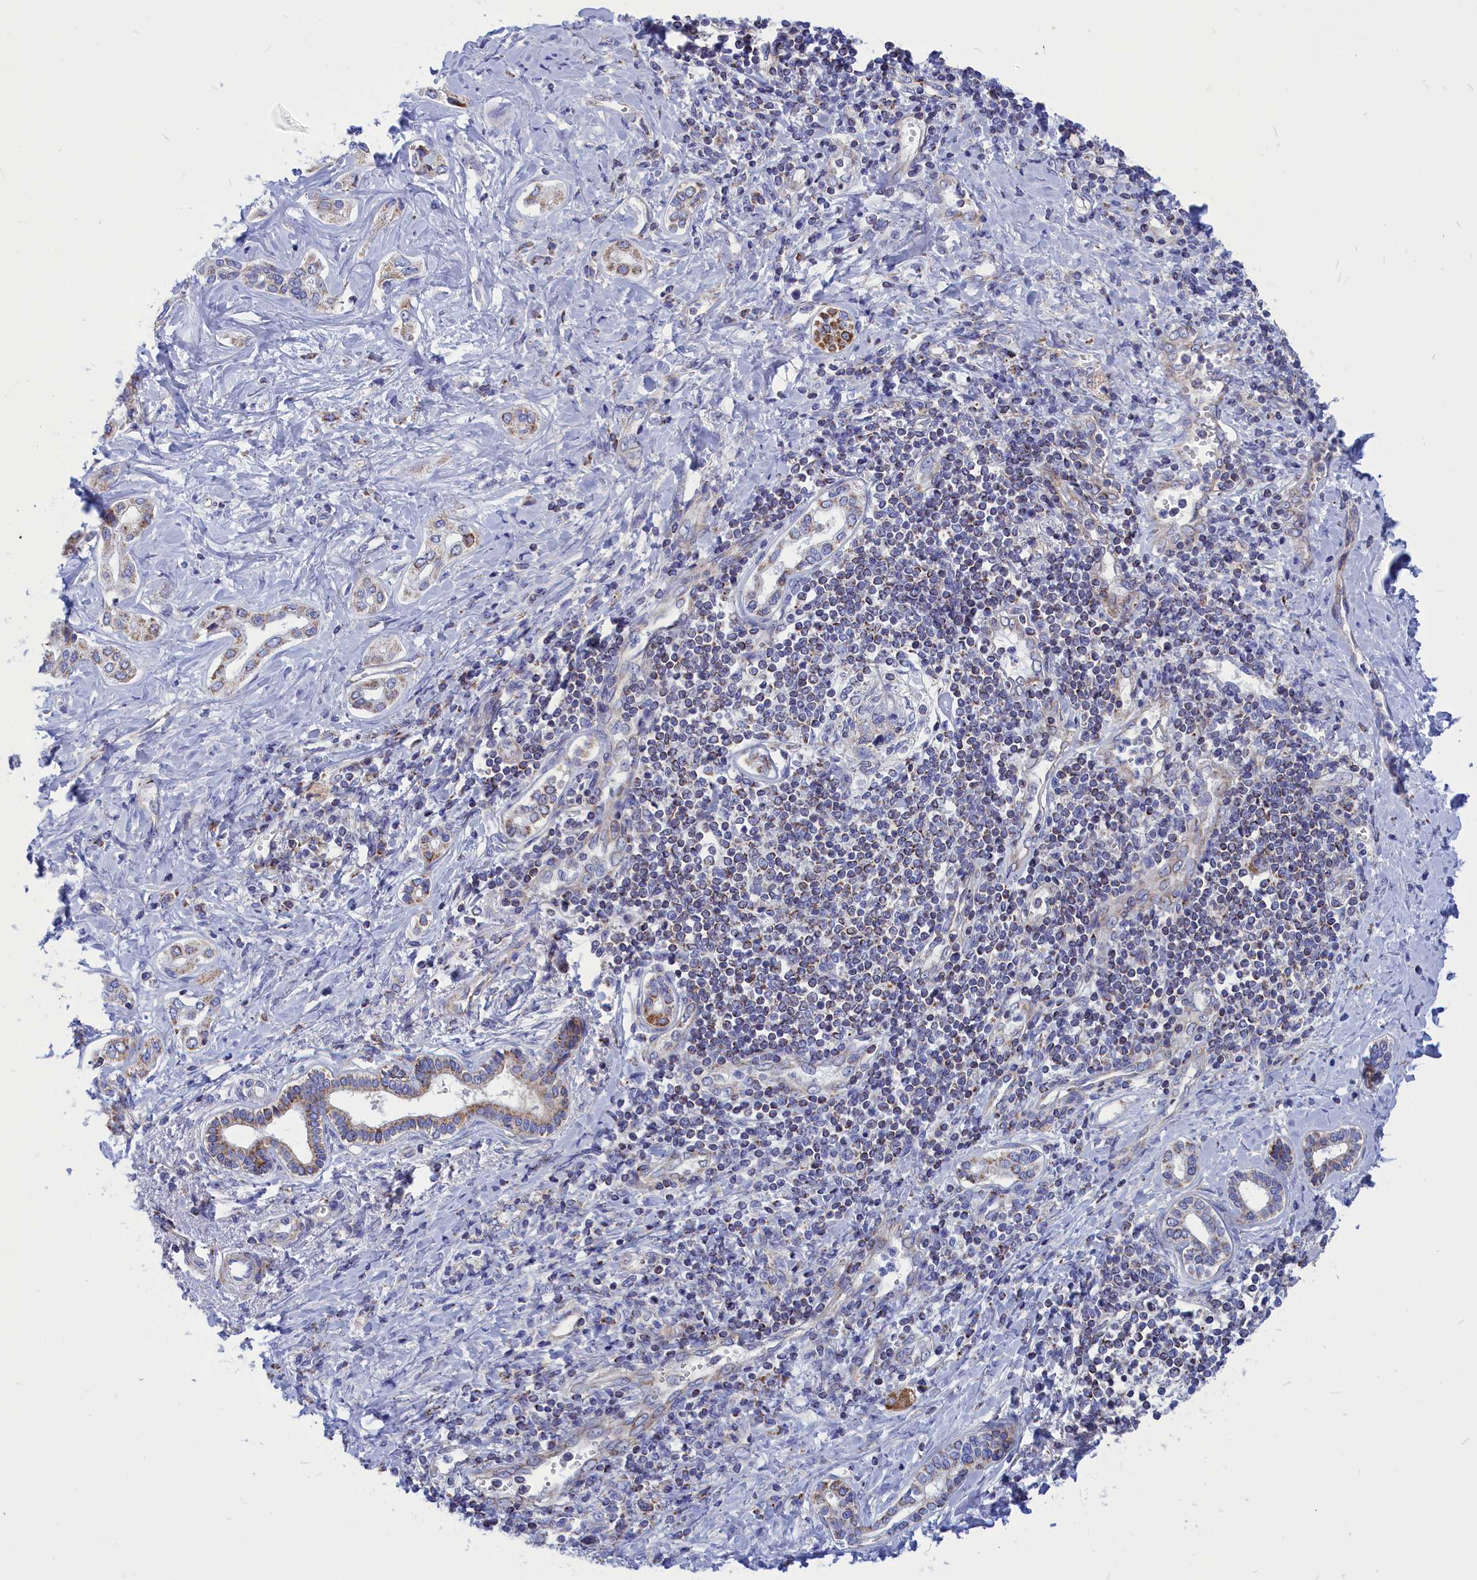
{"staining": {"intensity": "moderate", "quantity": ">75%", "location": "cytoplasmic/membranous"}, "tissue": "liver cancer", "cell_type": "Tumor cells", "image_type": "cancer", "snomed": [{"axis": "morphology", "description": "Cholangiocarcinoma"}, {"axis": "topography", "description": "Liver"}], "caption": "Immunohistochemical staining of liver cancer (cholangiocarcinoma) displays moderate cytoplasmic/membranous protein staining in about >75% of tumor cells.", "gene": "CCRL2", "patient": {"sex": "female", "age": 77}}